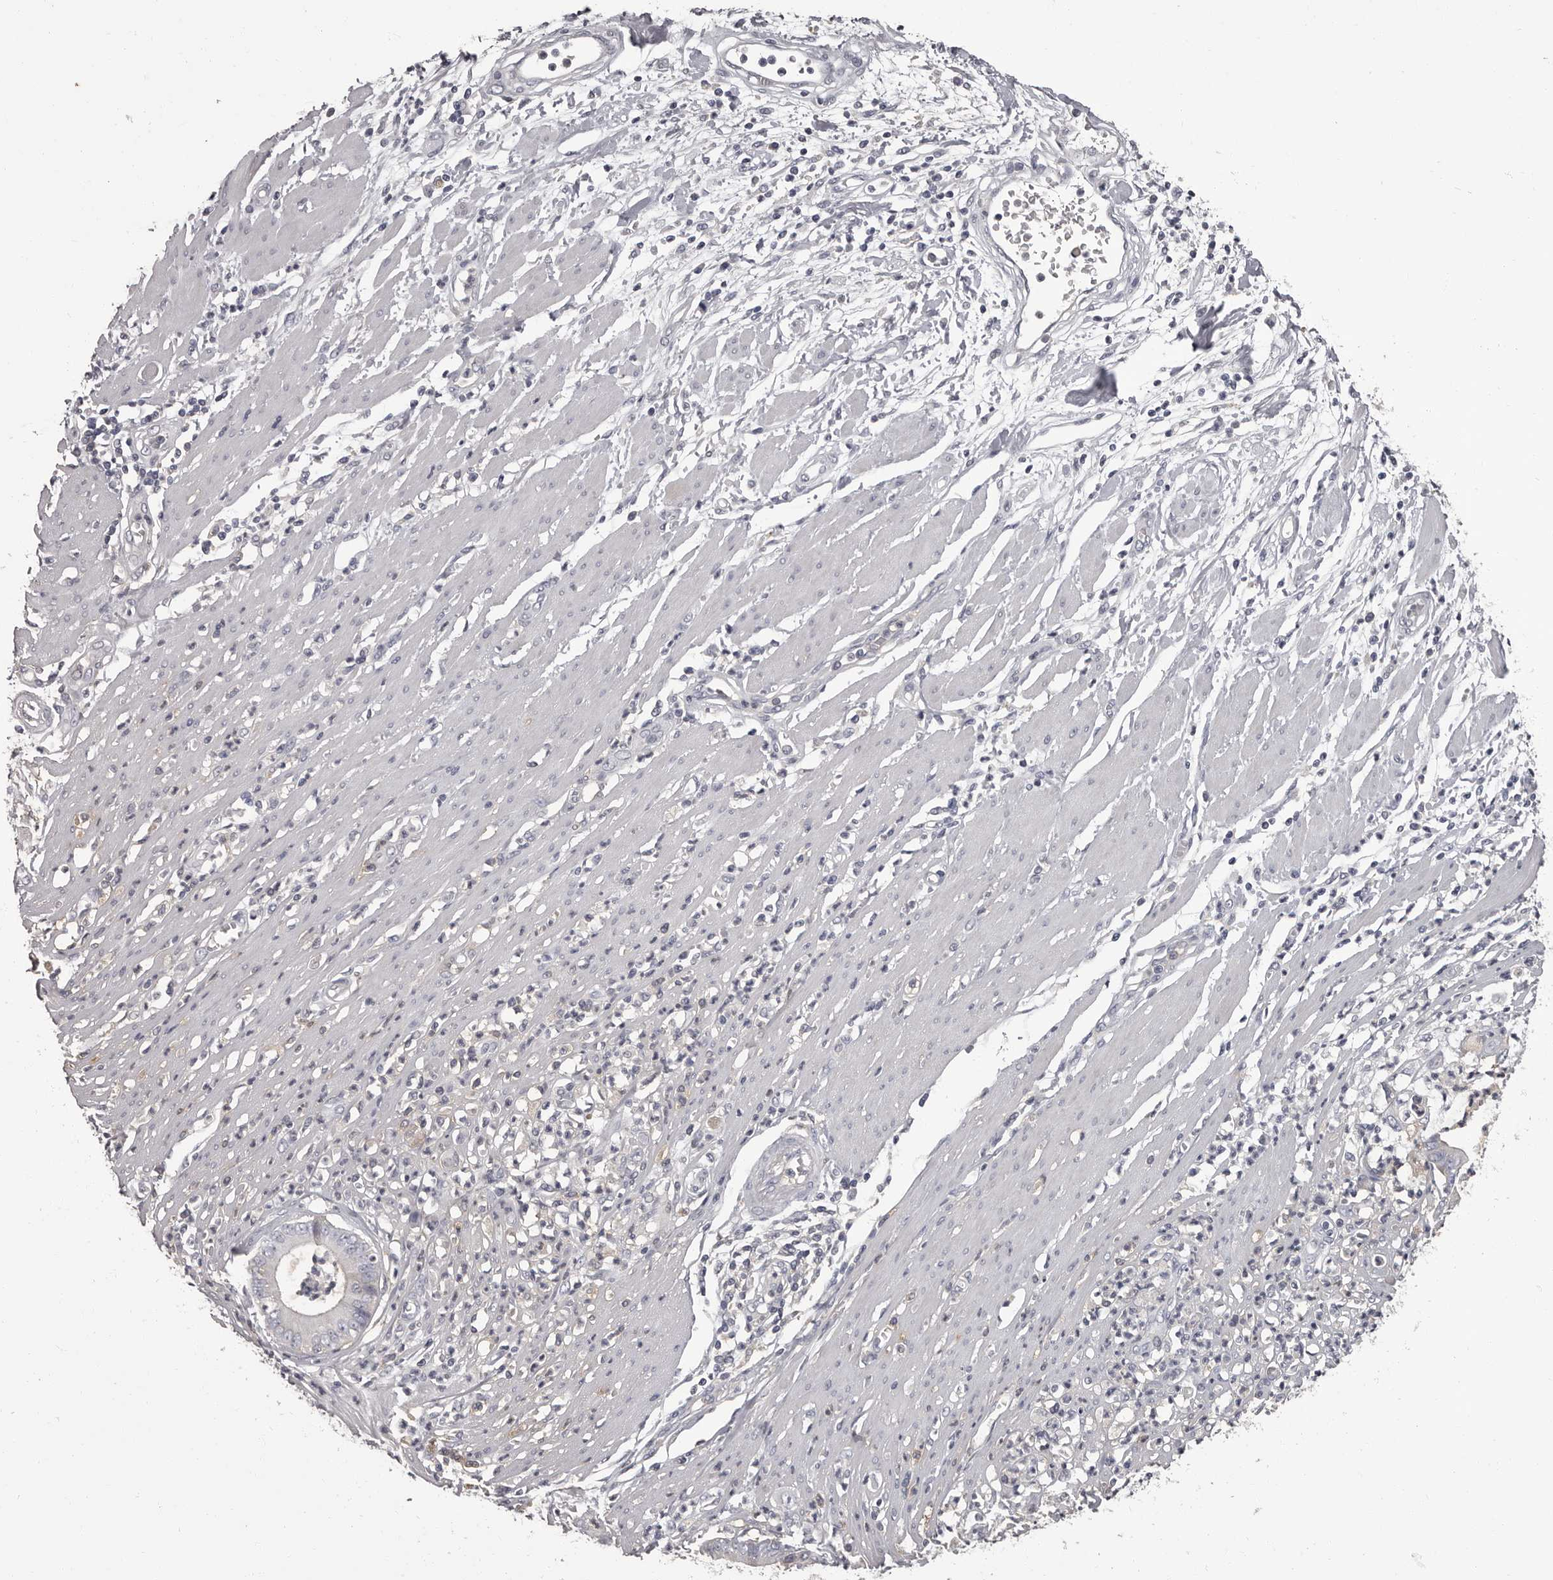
{"staining": {"intensity": "negative", "quantity": "none", "location": "none"}, "tissue": "pancreatic cancer", "cell_type": "Tumor cells", "image_type": "cancer", "snomed": [{"axis": "morphology", "description": "Adenocarcinoma, NOS"}, {"axis": "topography", "description": "Pancreas"}], "caption": "High power microscopy photomicrograph of an immunohistochemistry histopathology image of pancreatic cancer, revealing no significant expression in tumor cells. Nuclei are stained in blue.", "gene": "APEH", "patient": {"sex": "male", "age": 69}}